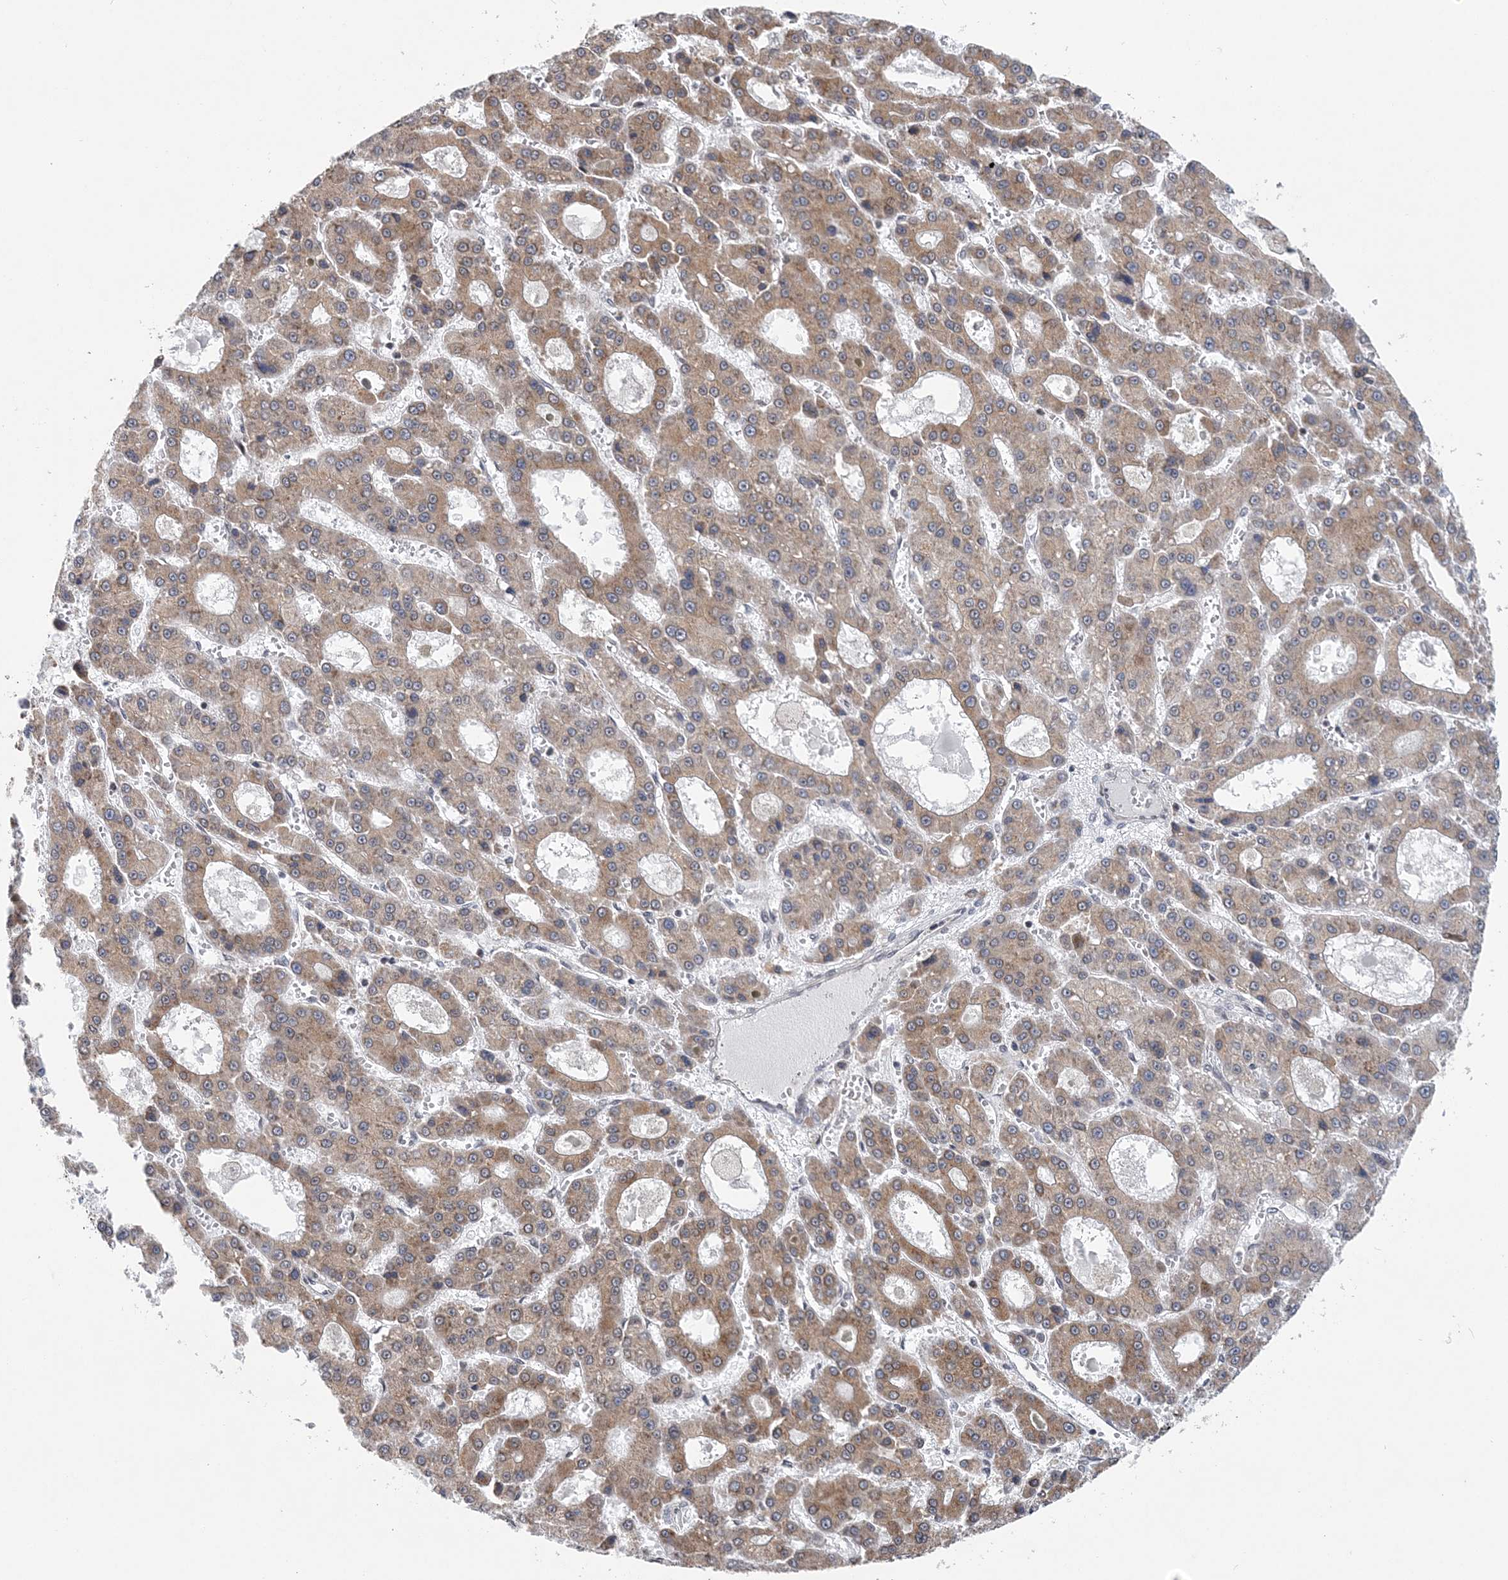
{"staining": {"intensity": "moderate", "quantity": ">75%", "location": "cytoplasmic/membranous"}, "tissue": "liver cancer", "cell_type": "Tumor cells", "image_type": "cancer", "snomed": [{"axis": "morphology", "description": "Carcinoma, Hepatocellular, NOS"}, {"axis": "topography", "description": "Liver"}], "caption": "Tumor cells exhibit medium levels of moderate cytoplasmic/membranous staining in approximately >75% of cells in liver hepatocellular carcinoma. The staining was performed using DAB, with brown indicating positive protein expression. Nuclei are stained blue with hematoxylin.", "gene": "CCDC152", "patient": {"sex": "male", "age": 70}}